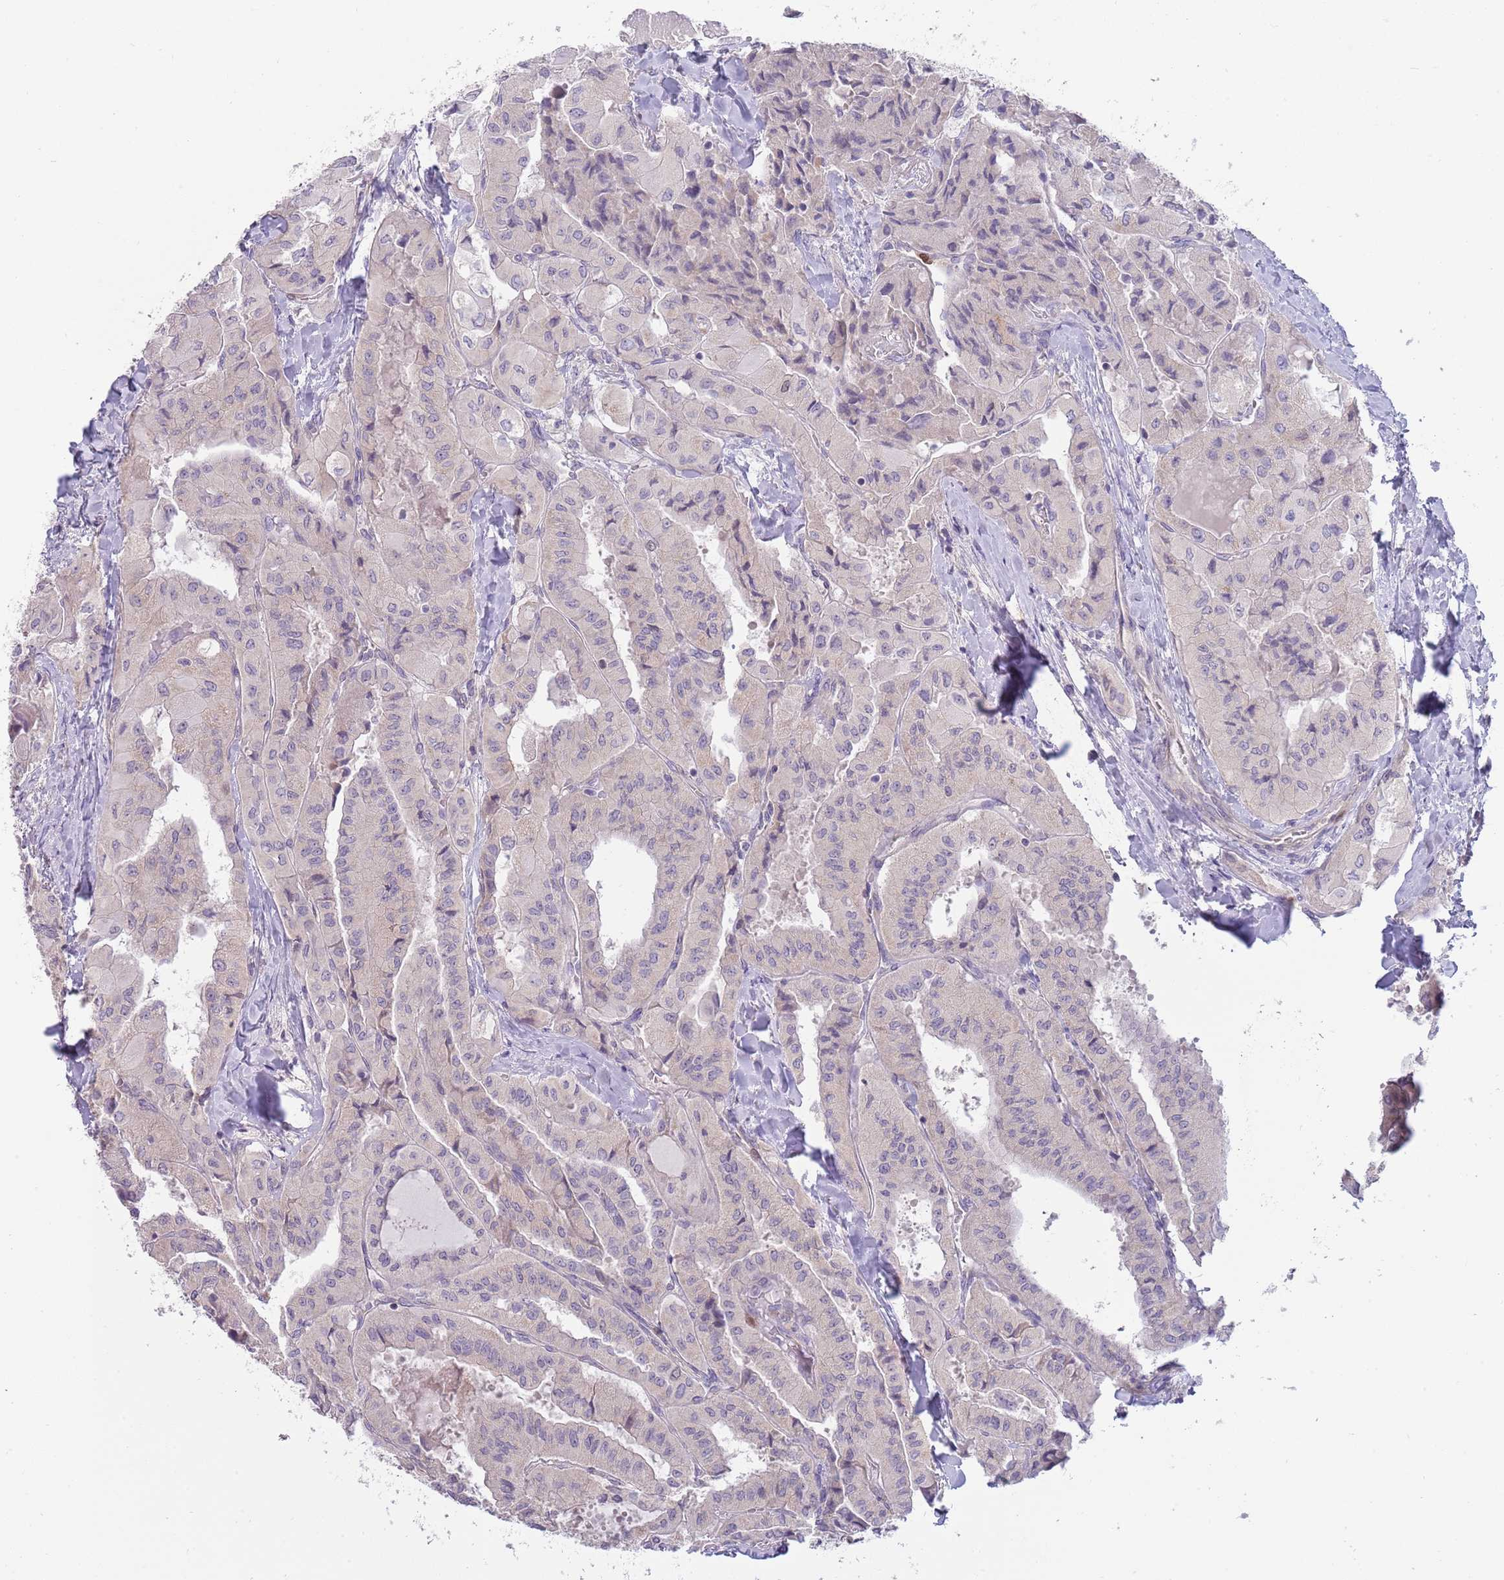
{"staining": {"intensity": "negative", "quantity": "none", "location": "none"}, "tissue": "thyroid cancer", "cell_type": "Tumor cells", "image_type": "cancer", "snomed": [{"axis": "morphology", "description": "Normal tissue, NOS"}, {"axis": "morphology", "description": "Papillary adenocarcinoma, NOS"}, {"axis": "topography", "description": "Thyroid gland"}], "caption": "Tumor cells show no significant staining in papillary adenocarcinoma (thyroid).", "gene": "PIMREG", "patient": {"sex": "female", "age": 59}}